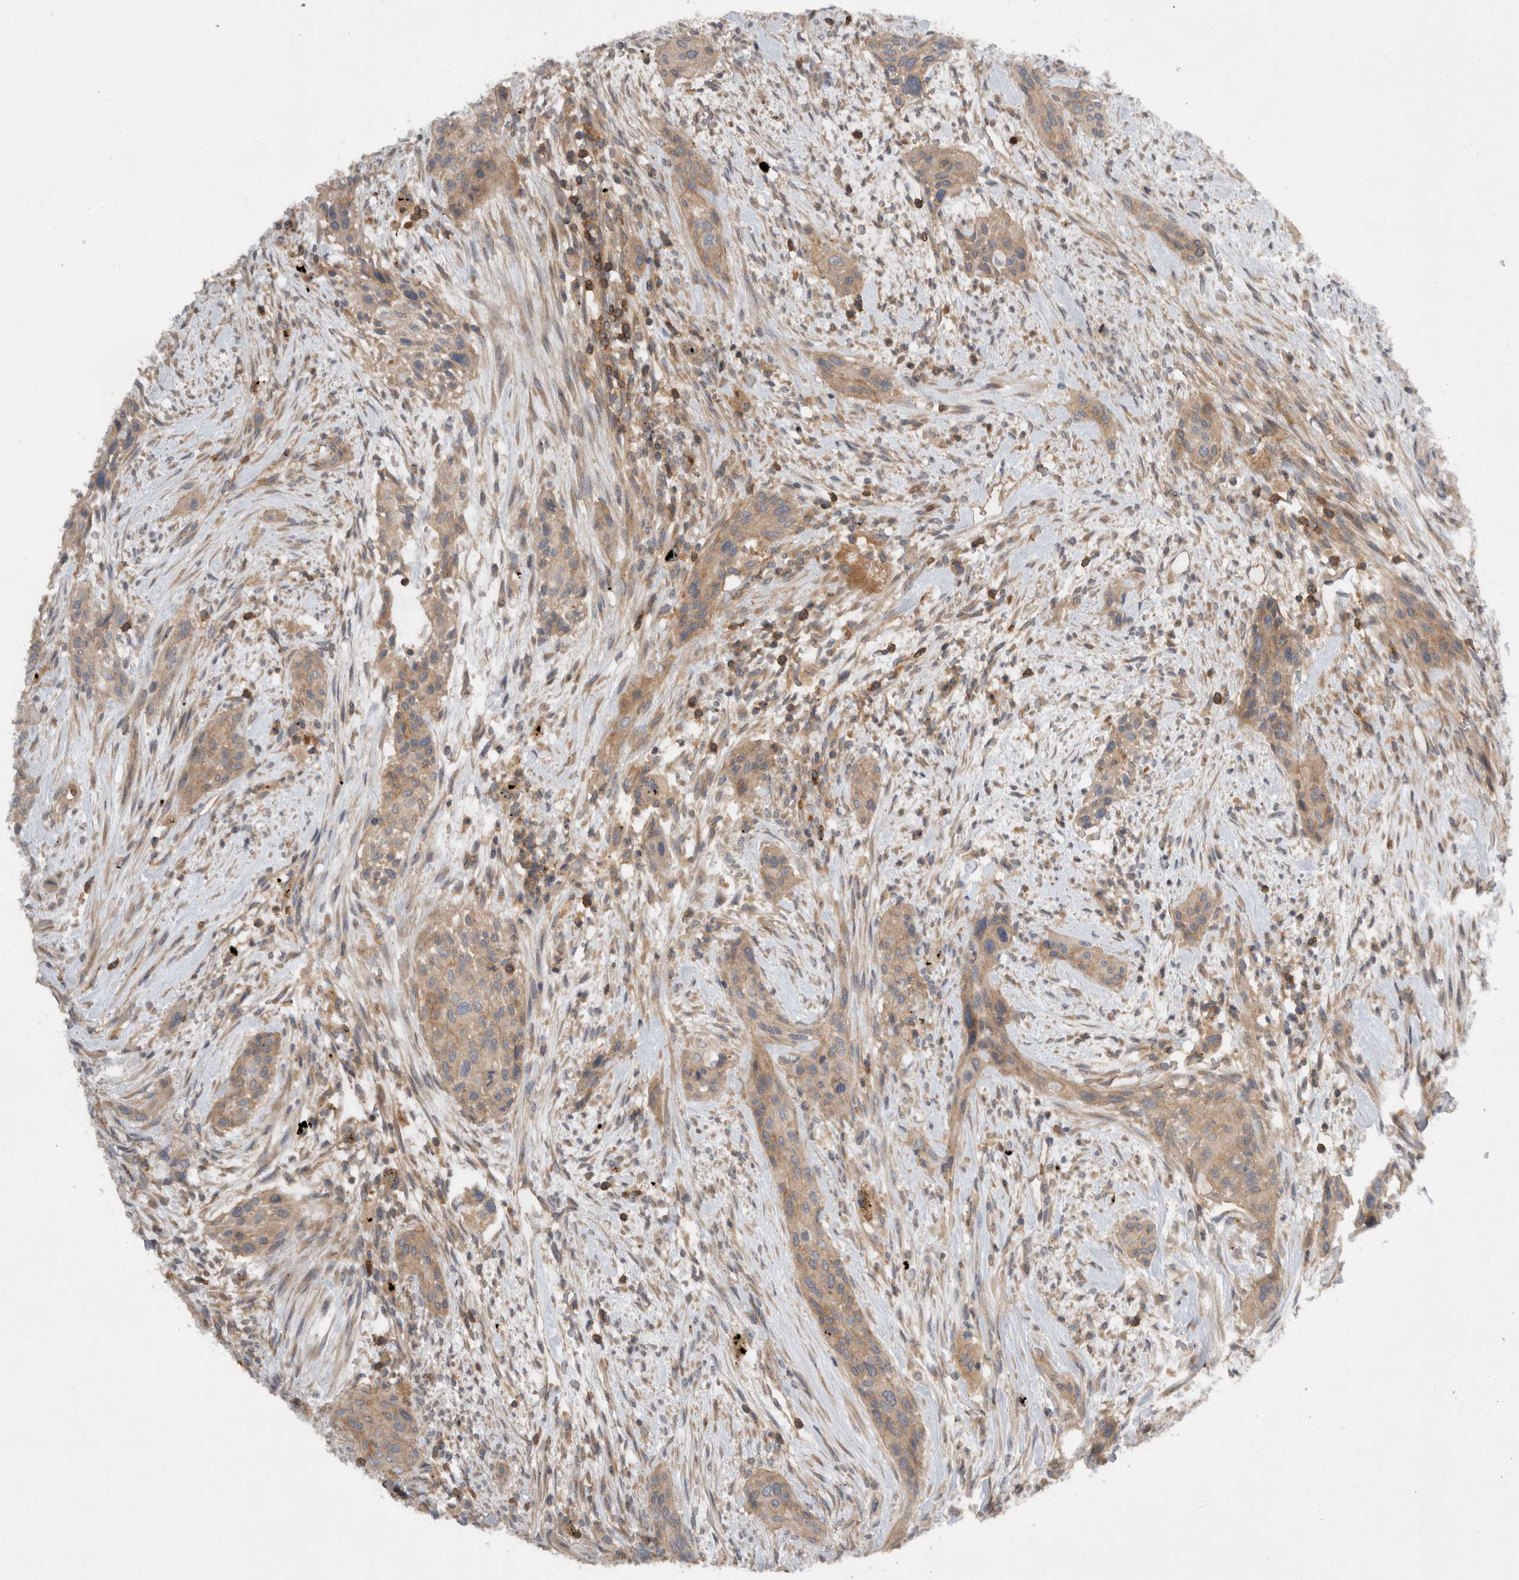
{"staining": {"intensity": "weak", "quantity": ">75%", "location": "cytoplasmic/membranous"}, "tissue": "urothelial cancer", "cell_type": "Tumor cells", "image_type": "cancer", "snomed": [{"axis": "morphology", "description": "Urothelial carcinoma, High grade"}, {"axis": "topography", "description": "Urinary bladder"}], "caption": "Immunohistochemical staining of urothelial cancer shows low levels of weak cytoplasmic/membranous protein expression in about >75% of tumor cells.", "gene": "SCARA5", "patient": {"sex": "male", "age": 35}}